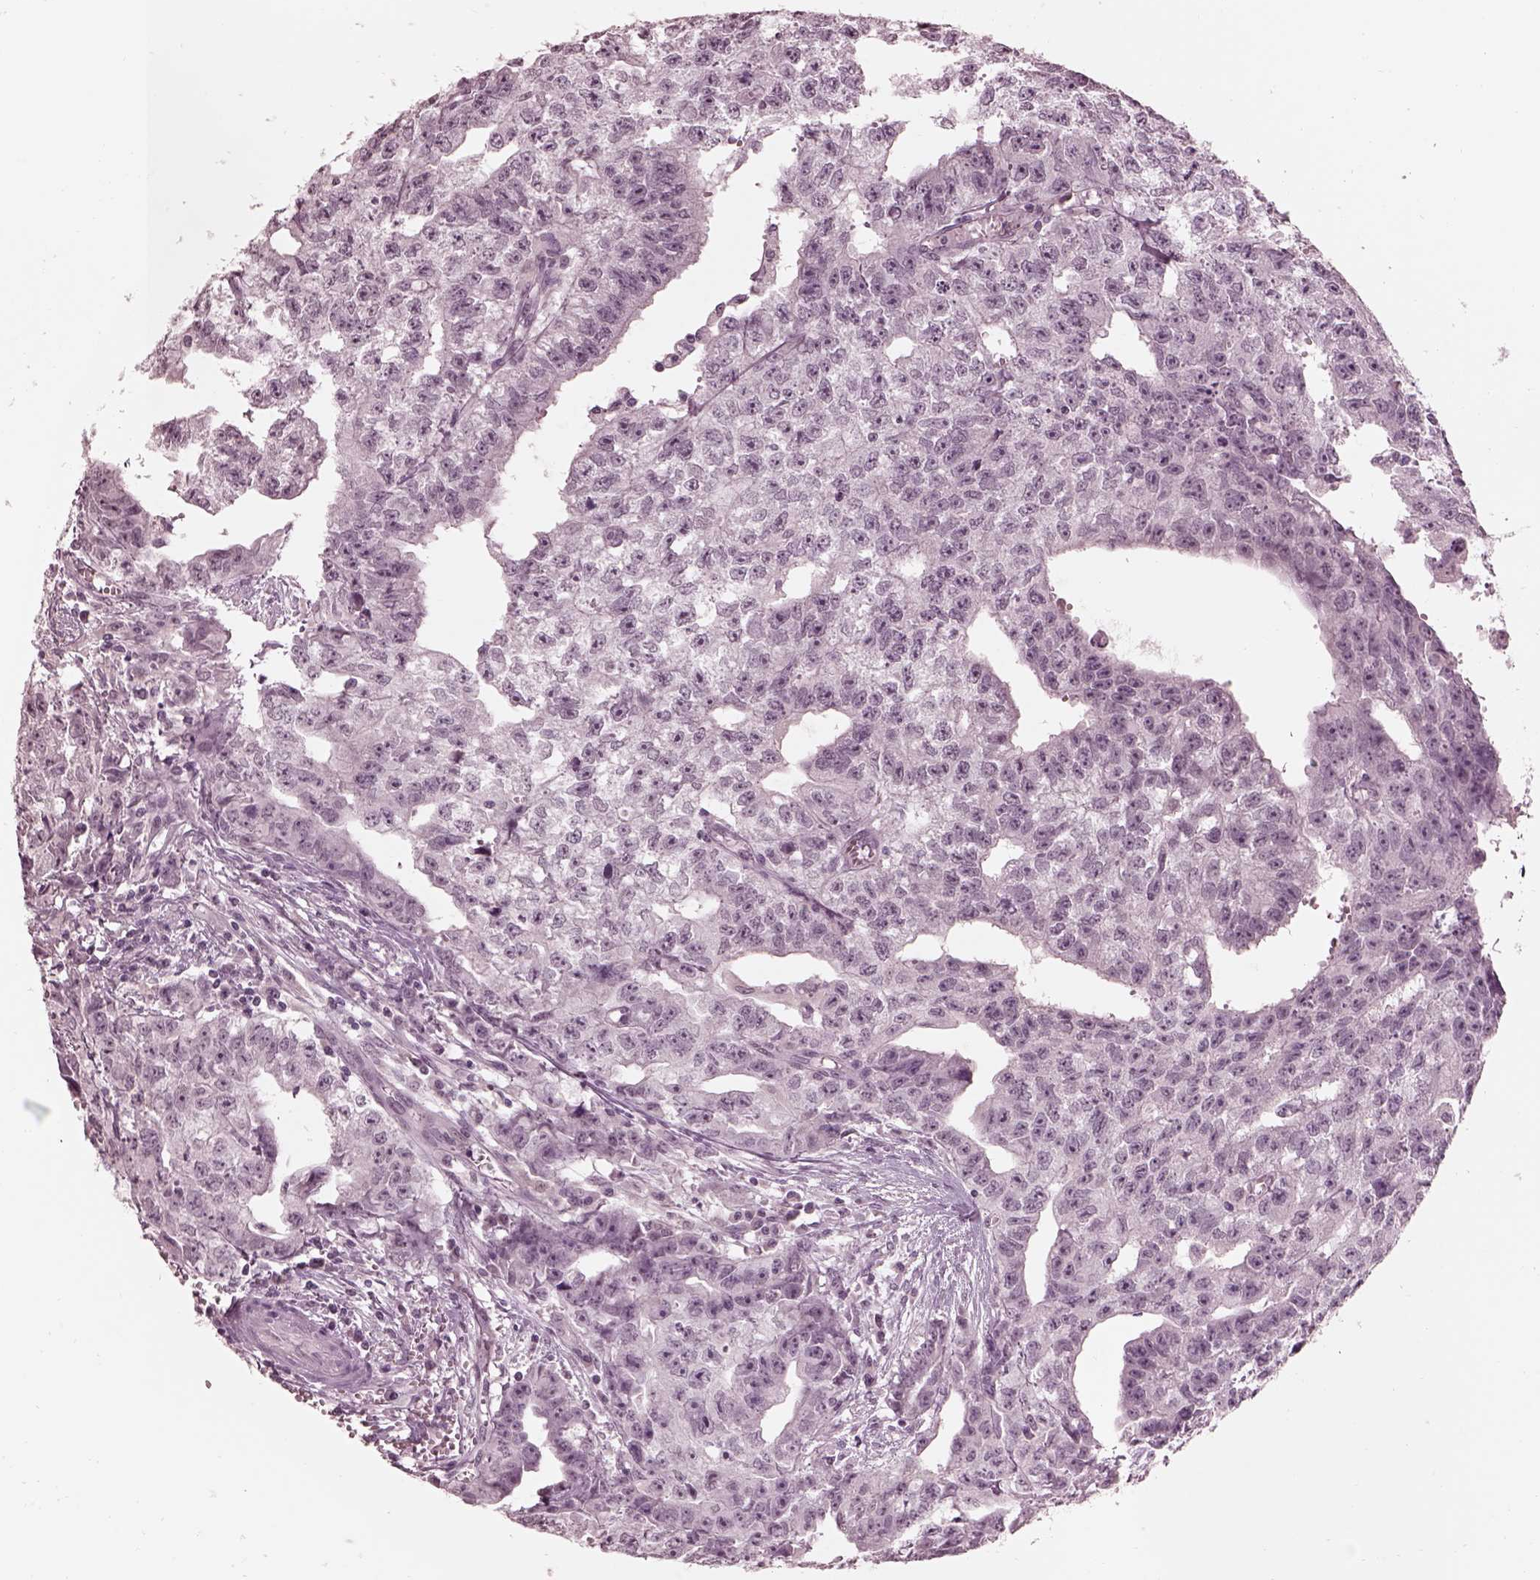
{"staining": {"intensity": "negative", "quantity": "none", "location": "none"}, "tissue": "testis cancer", "cell_type": "Tumor cells", "image_type": "cancer", "snomed": [{"axis": "morphology", "description": "Carcinoma, Embryonal, NOS"}, {"axis": "morphology", "description": "Teratoma, malignant, NOS"}, {"axis": "topography", "description": "Testis"}], "caption": "Tumor cells are negative for protein expression in human embryonal carcinoma (testis). (DAB (3,3'-diaminobenzidine) immunohistochemistry, high magnification).", "gene": "GARIN4", "patient": {"sex": "male", "age": 24}}